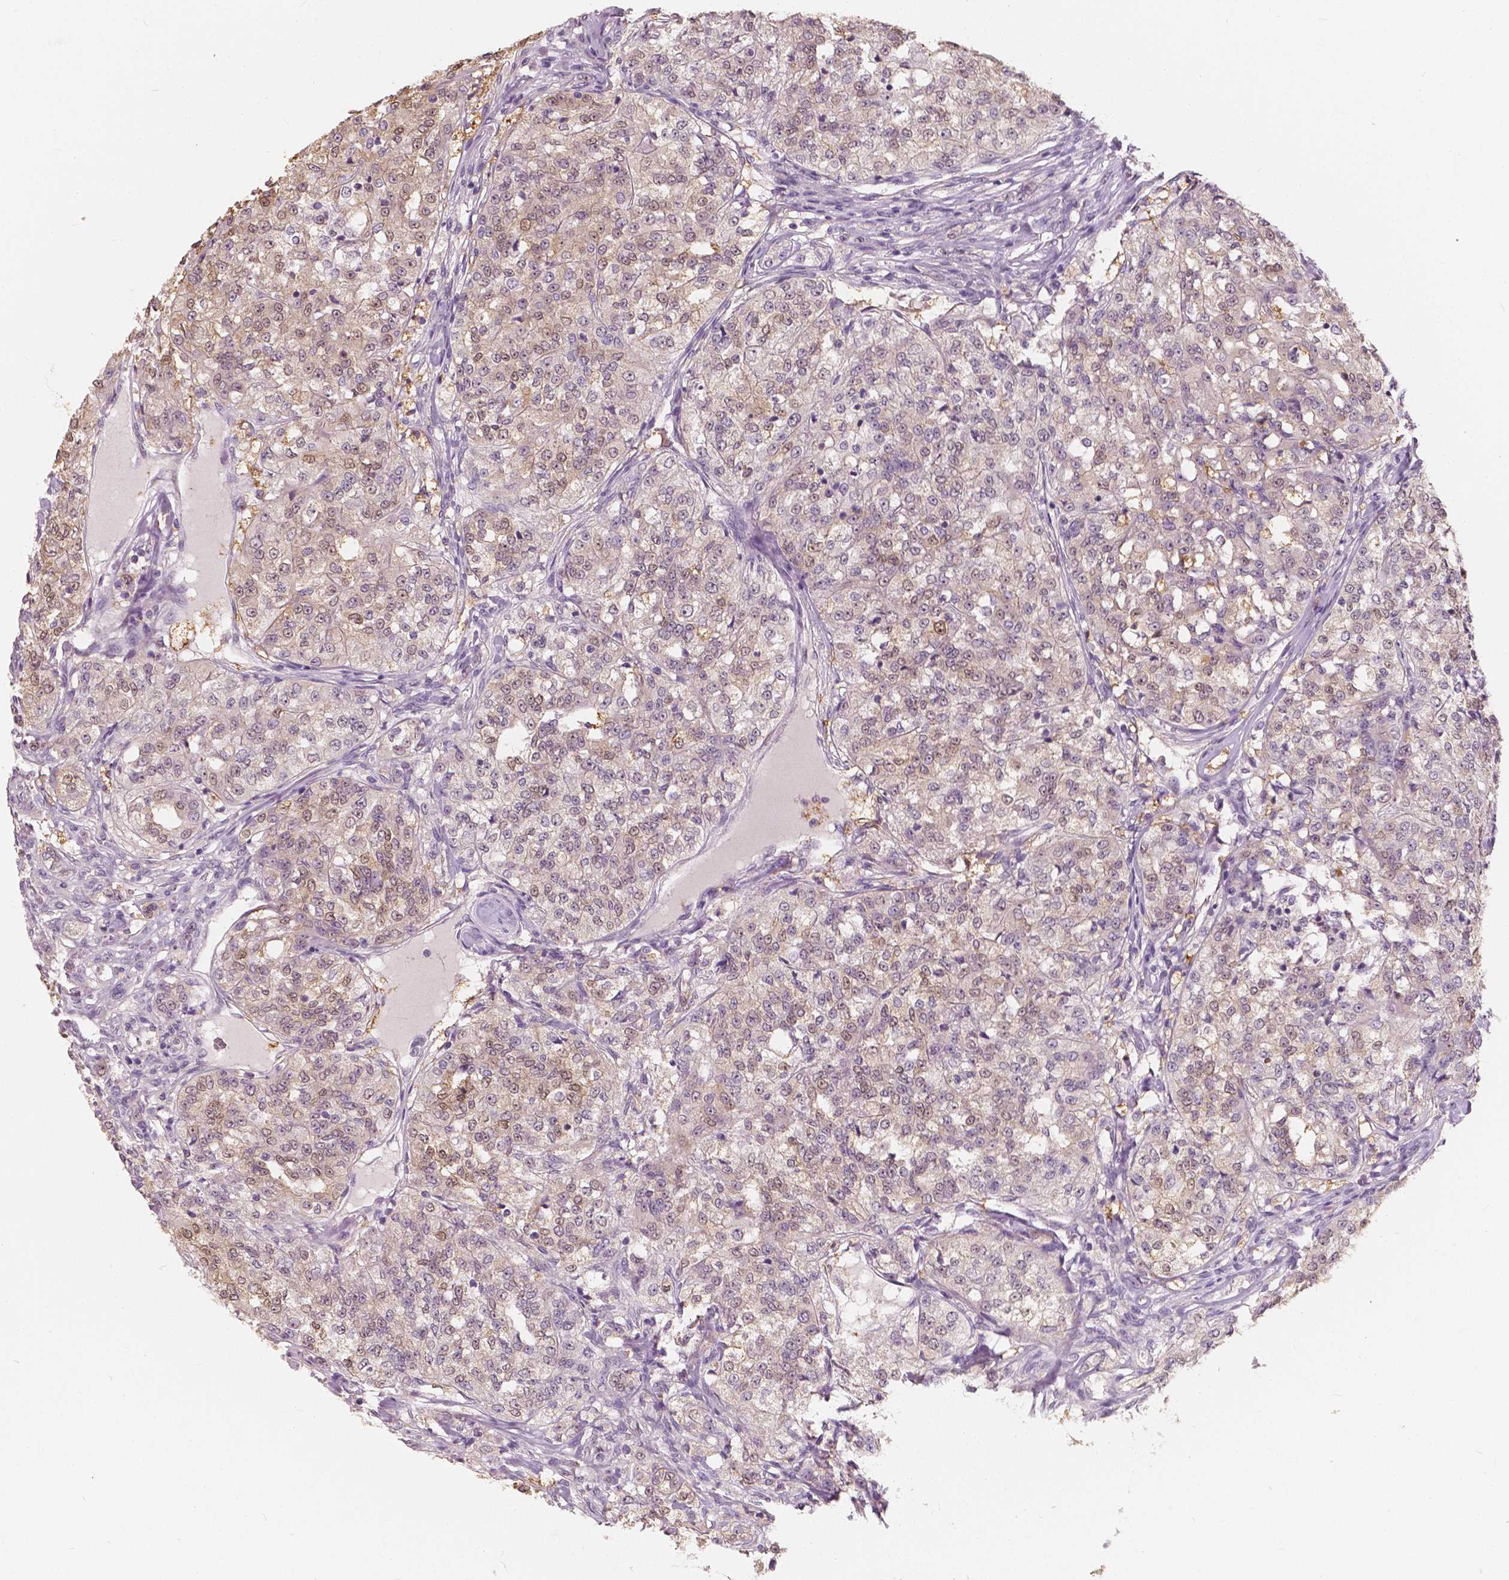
{"staining": {"intensity": "weak", "quantity": "25%-75%", "location": "nuclear"}, "tissue": "renal cancer", "cell_type": "Tumor cells", "image_type": "cancer", "snomed": [{"axis": "morphology", "description": "Adenocarcinoma, NOS"}, {"axis": "topography", "description": "Kidney"}], "caption": "Immunohistochemical staining of human renal cancer reveals weak nuclear protein staining in approximately 25%-75% of tumor cells.", "gene": "SAT2", "patient": {"sex": "female", "age": 63}}